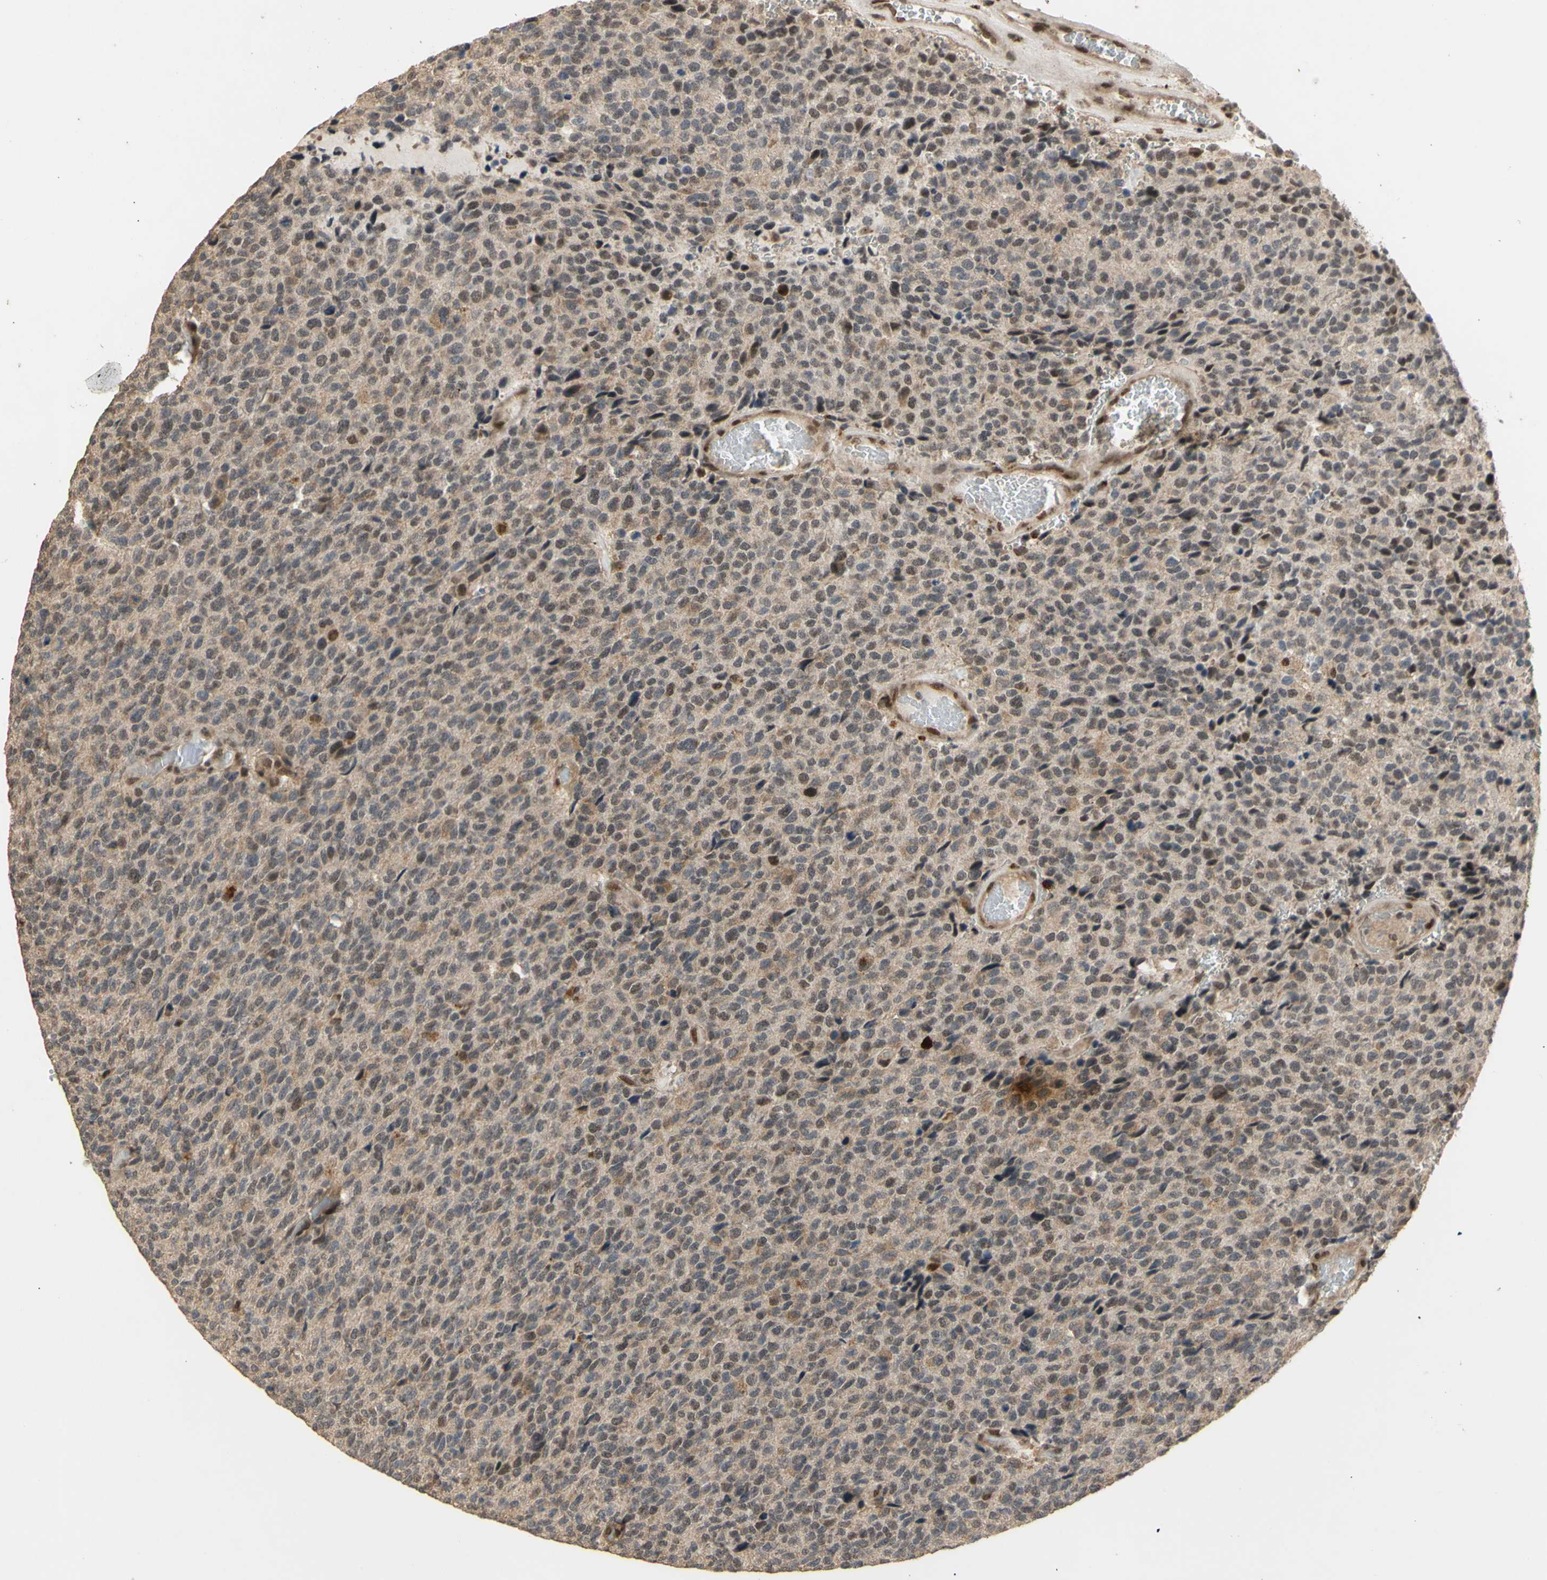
{"staining": {"intensity": "negative", "quantity": "none", "location": "none"}, "tissue": "glioma", "cell_type": "Tumor cells", "image_type": "cancer", "snomed": [{"axis": "morphology", "description": "Glioma, malignant, High grade"}, {"axis": "topography", "description": "pancreas cauda"}], "caption": "DAB (3,3'-diaminobenzidine) immunohistochemical staining of glioma demonstrates no significant positivity in tumor cells. (Brightfield microscopy of DAB immunohistochemistry at high magnification).", "gene": "GTF2E2", "patient": {"sex": "male", "age": 60}}